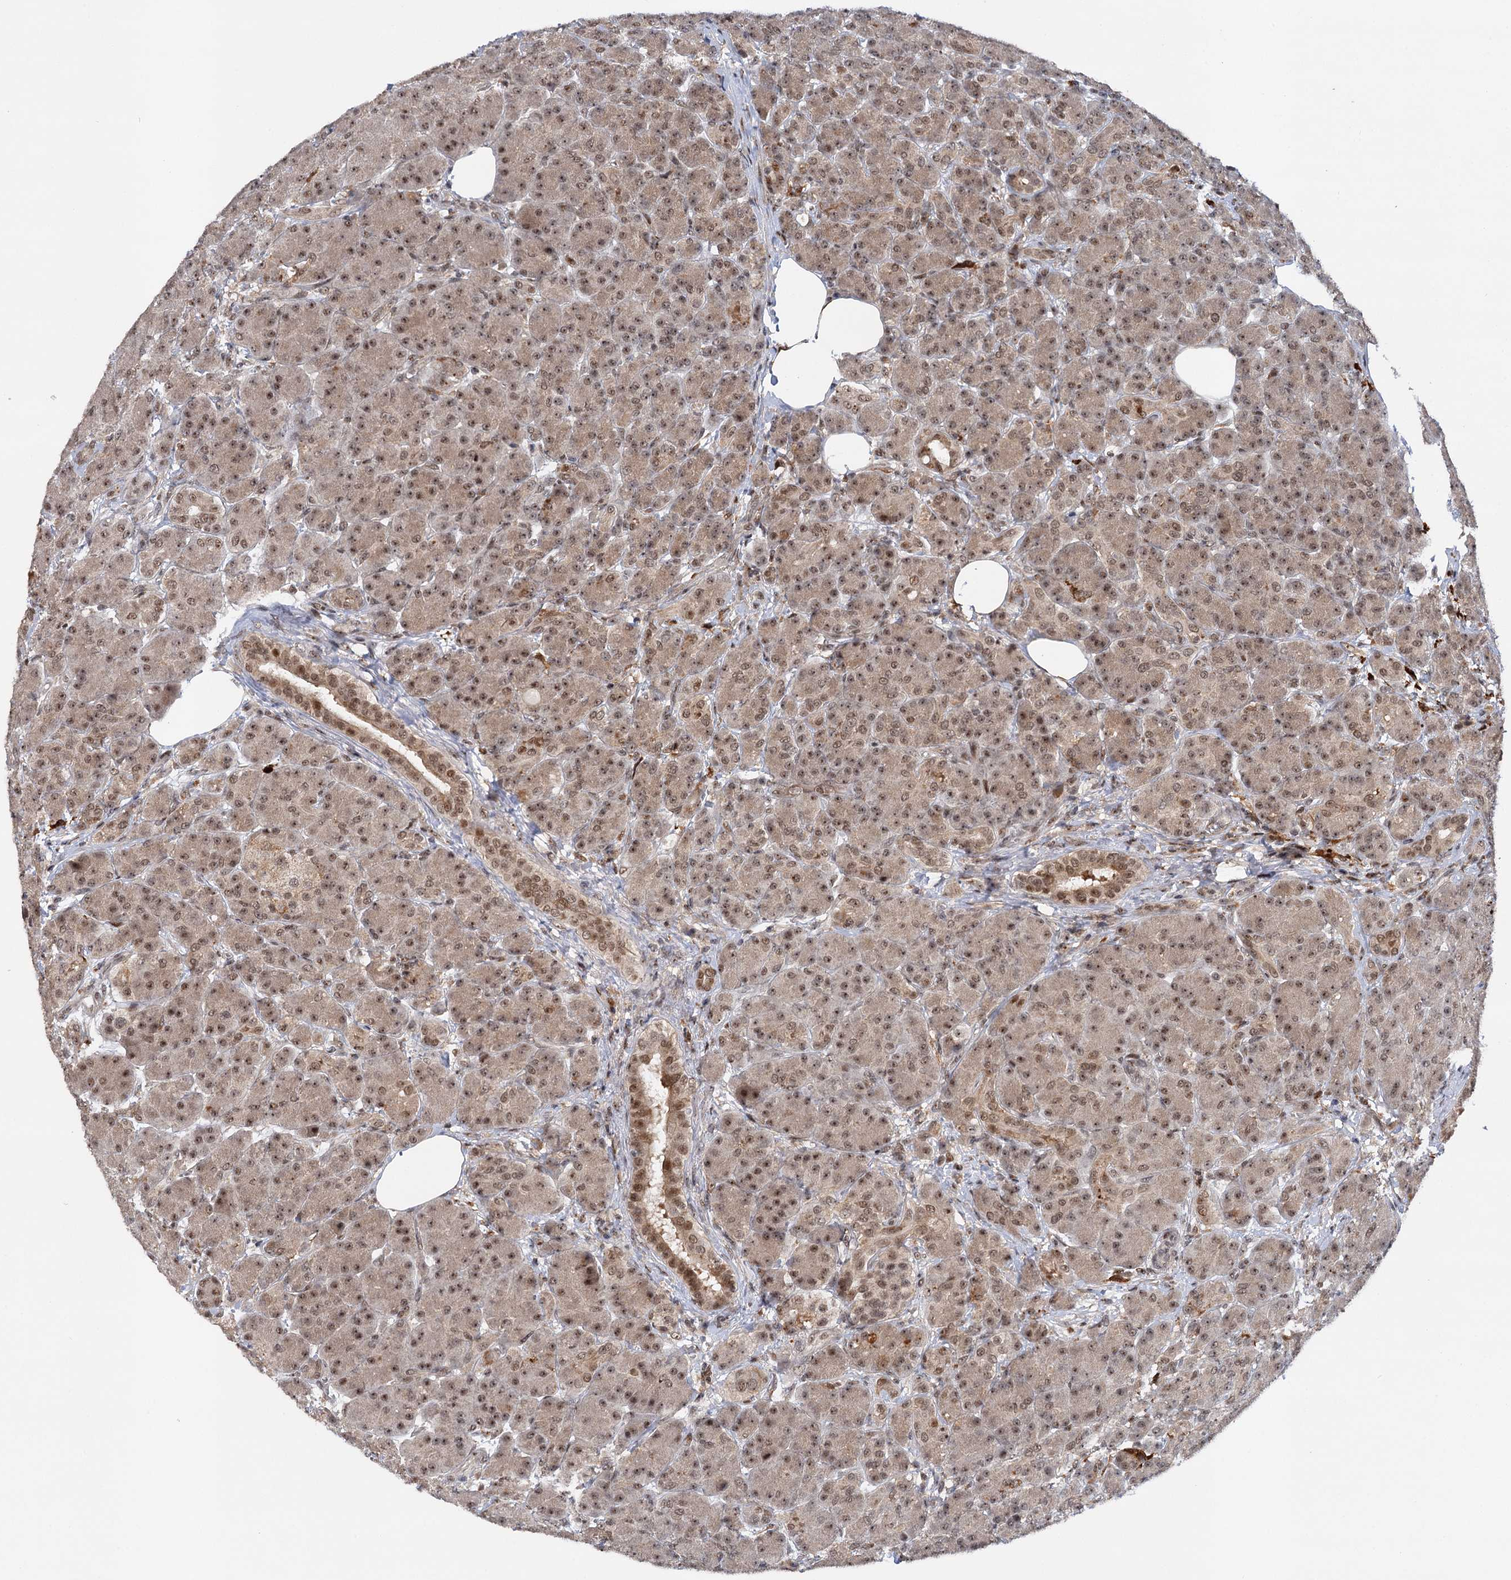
{"staining": {"intensity": "strong", "quantity": "25%-75%", "location": "cytoplasmic/membranous,nuclear"}, "tissue": "pancreas", "cell_type": "Exocrine glandular cells", "image_type": "normal", "snomed": [{"axis": "morphology", "description": "Normal tissue, NOS"}, {"axis": "topography", "description": "Pancreas"}], "caption": "The immunohistochemical stain highlights strong cytoplasmic/membranous,nuclear positivity in exocrine glandular cells of normal pancreas. (DAB (3,3'-diaminobenzidine) = brown stain, brightfield microscopy at high magnification).", "gene": "BUD13", "patient": {"sex": "male", "age": 63}}